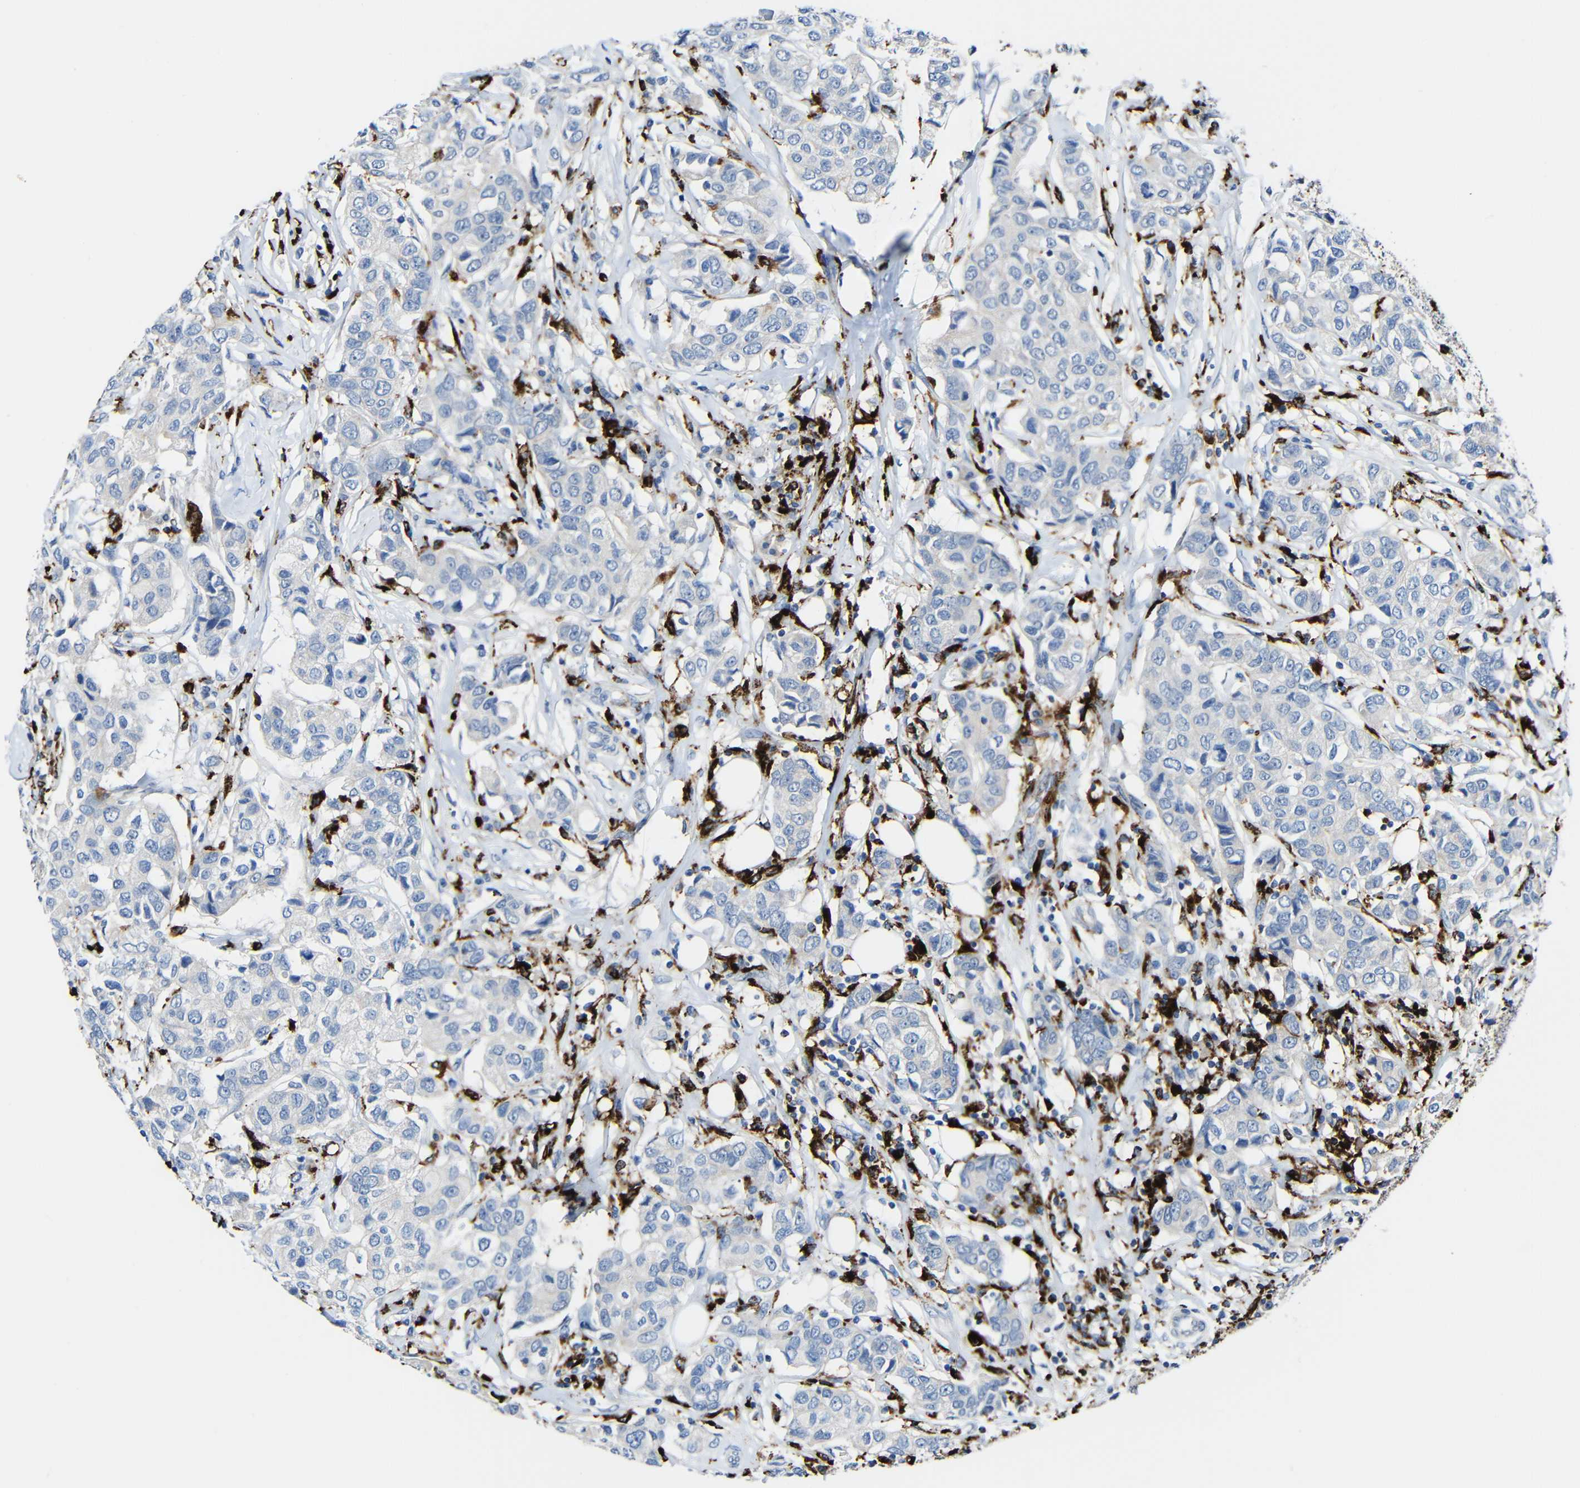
{"staining": {"intensity": "negative", "quantity": "none", "location": "none"}, "tissue": "breast cancer", "cell_type": "Tumor cells", "image_type": "cancer", "snomed": [{"axis": "morphology", "description": "Duct carcinoma"}, {"axis": "topography", "description": "Breast"}], "caption": "An image of human breast infiltrating ductal carcinoma is negative for staining in tumor cells.", "gene": "HLA-DMA", "patient": {"sex": "female", "age": 80}}